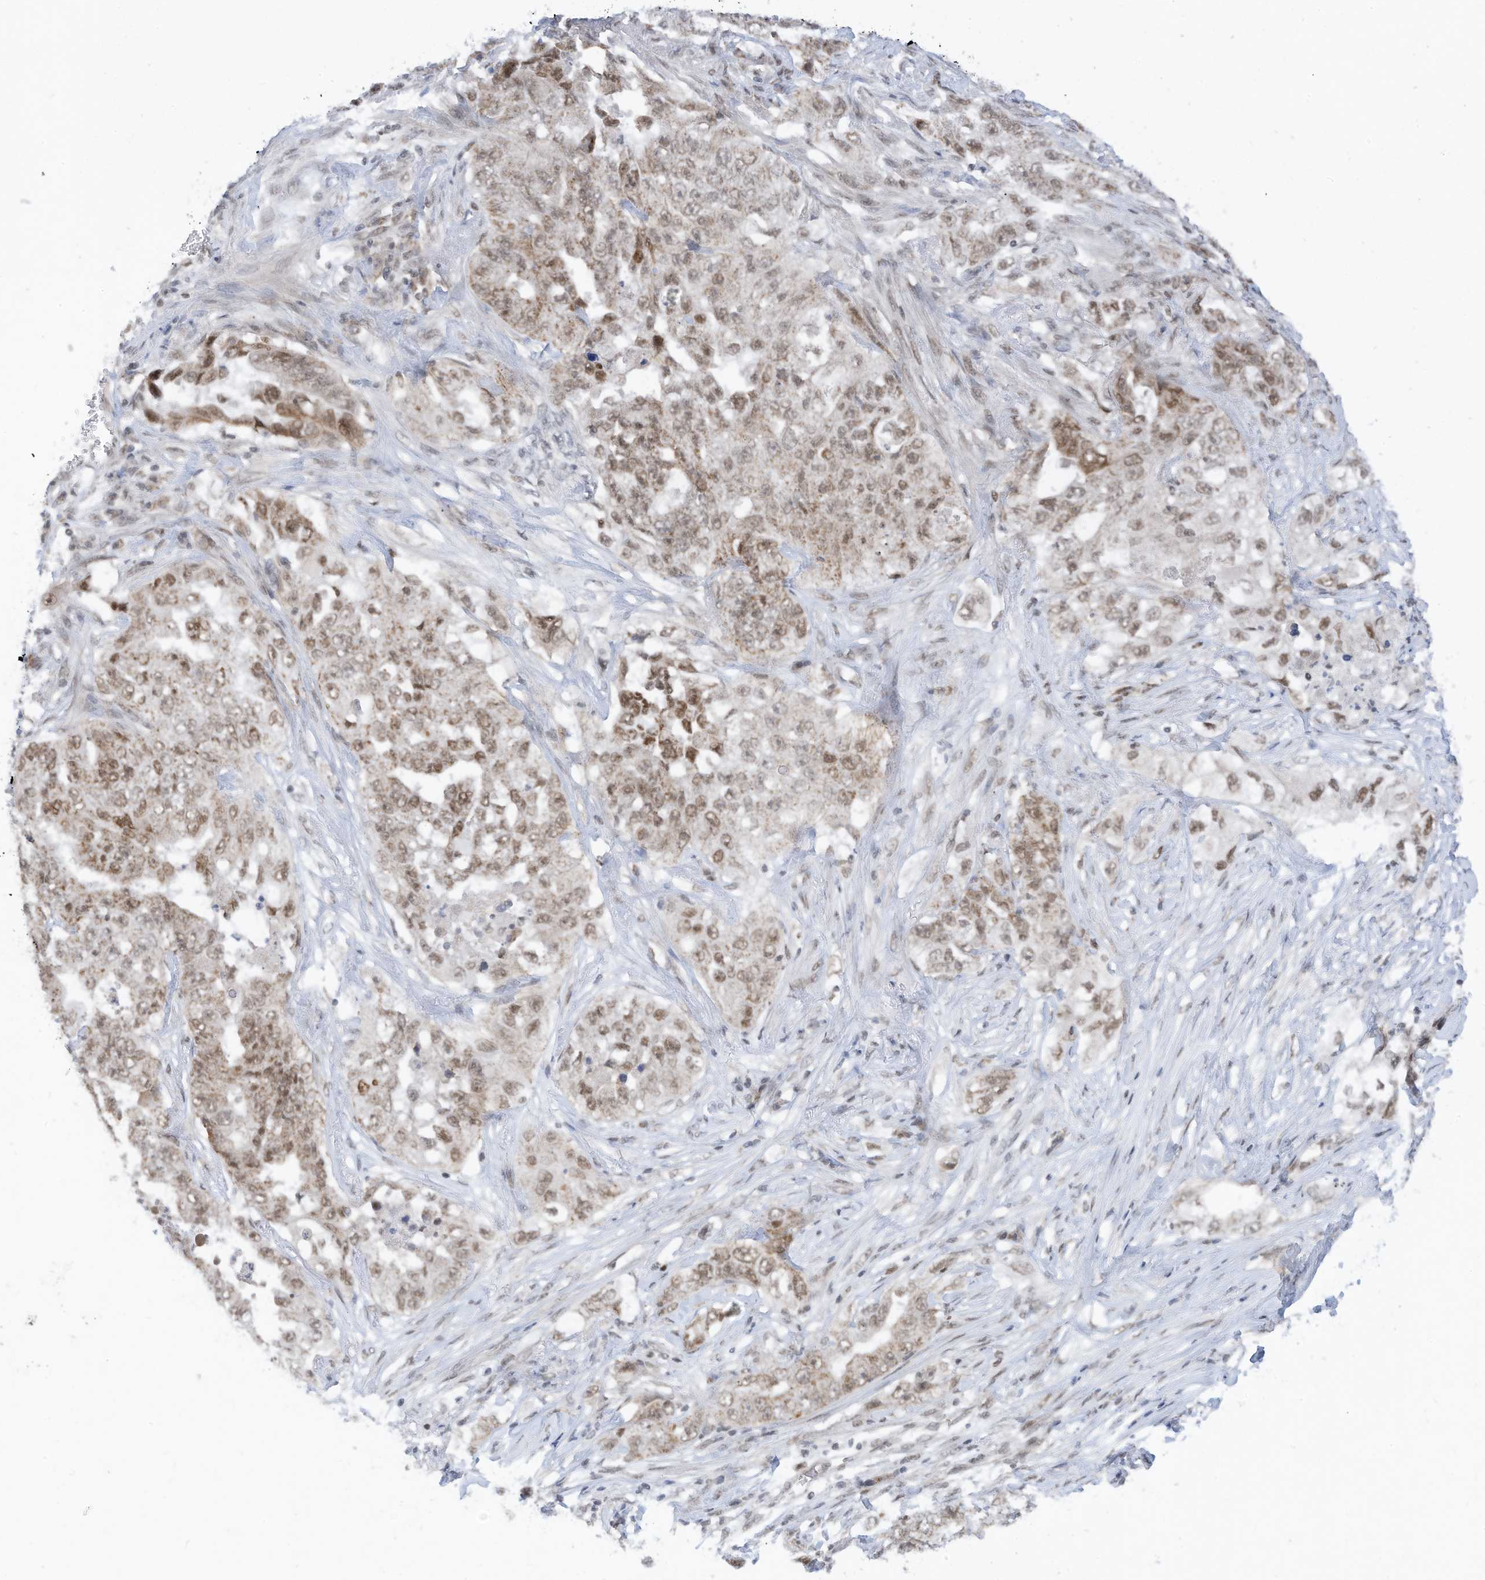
{"staining": {"intensity": "moderate", "quantity": "25%-75%", "location": "nuclear"}, "tissue": "lung cancer", "cell_type": "Tumor cells", "image_type": "cancer", "snomed": [{"axis": "morphology", "description": "Adenocarcinoma, NOS"}, {"axis": "topography", "description": "Lung"}], "caption": "Immunohistochemical staining of human adenocarcinoma (lung) displays moderate nuclear protein positivity in about 25%-75% of tumor cells.", "gene": "AURKAIP1", "patient": {"sex": "female", "age": 51}}